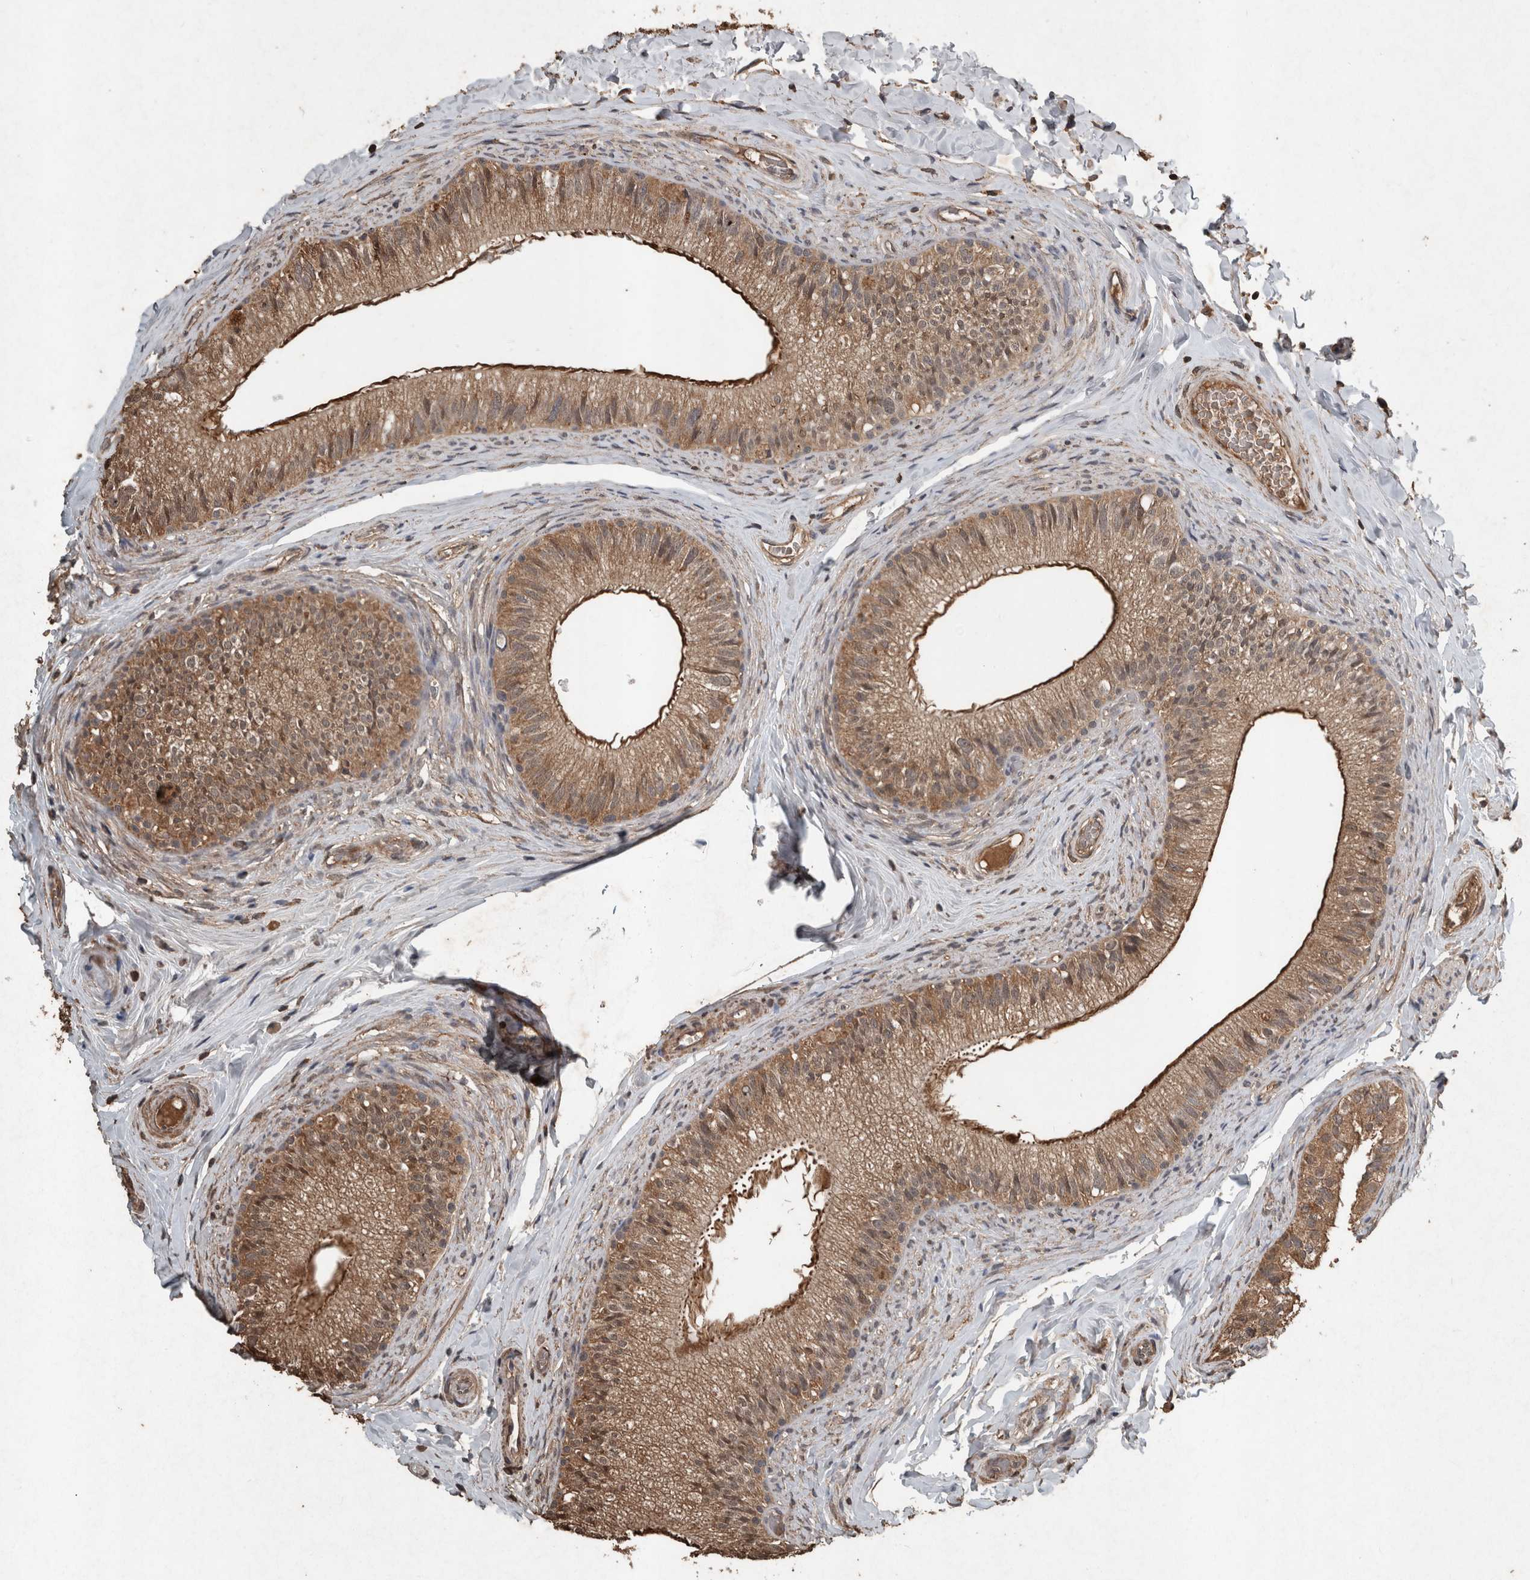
{"staining": {"intensity": "moderate", "quantity": ">75%", "location": "cytoplasmic/membranous"}, "tissue": "epididymis", "cell_type": "Glandular cells", "image_type": "normal", "snomed": [{"axis": "morphology", "description": "Normal tissue, NOS"}, {"axis": "topography", "description": "Epididymis"}], "caption": "IHC image of unremarkable epididymis: human epididymis stained using immunohistochemistry exhibits medium levels of moderate protein expression localized specifically in the cytoplasmic/membranous of glandular cells, appearing as a cytoplasmic/membranous brown color.", "gene": "FGFRL1", "patient": {"sex": "male", "age": 49}}